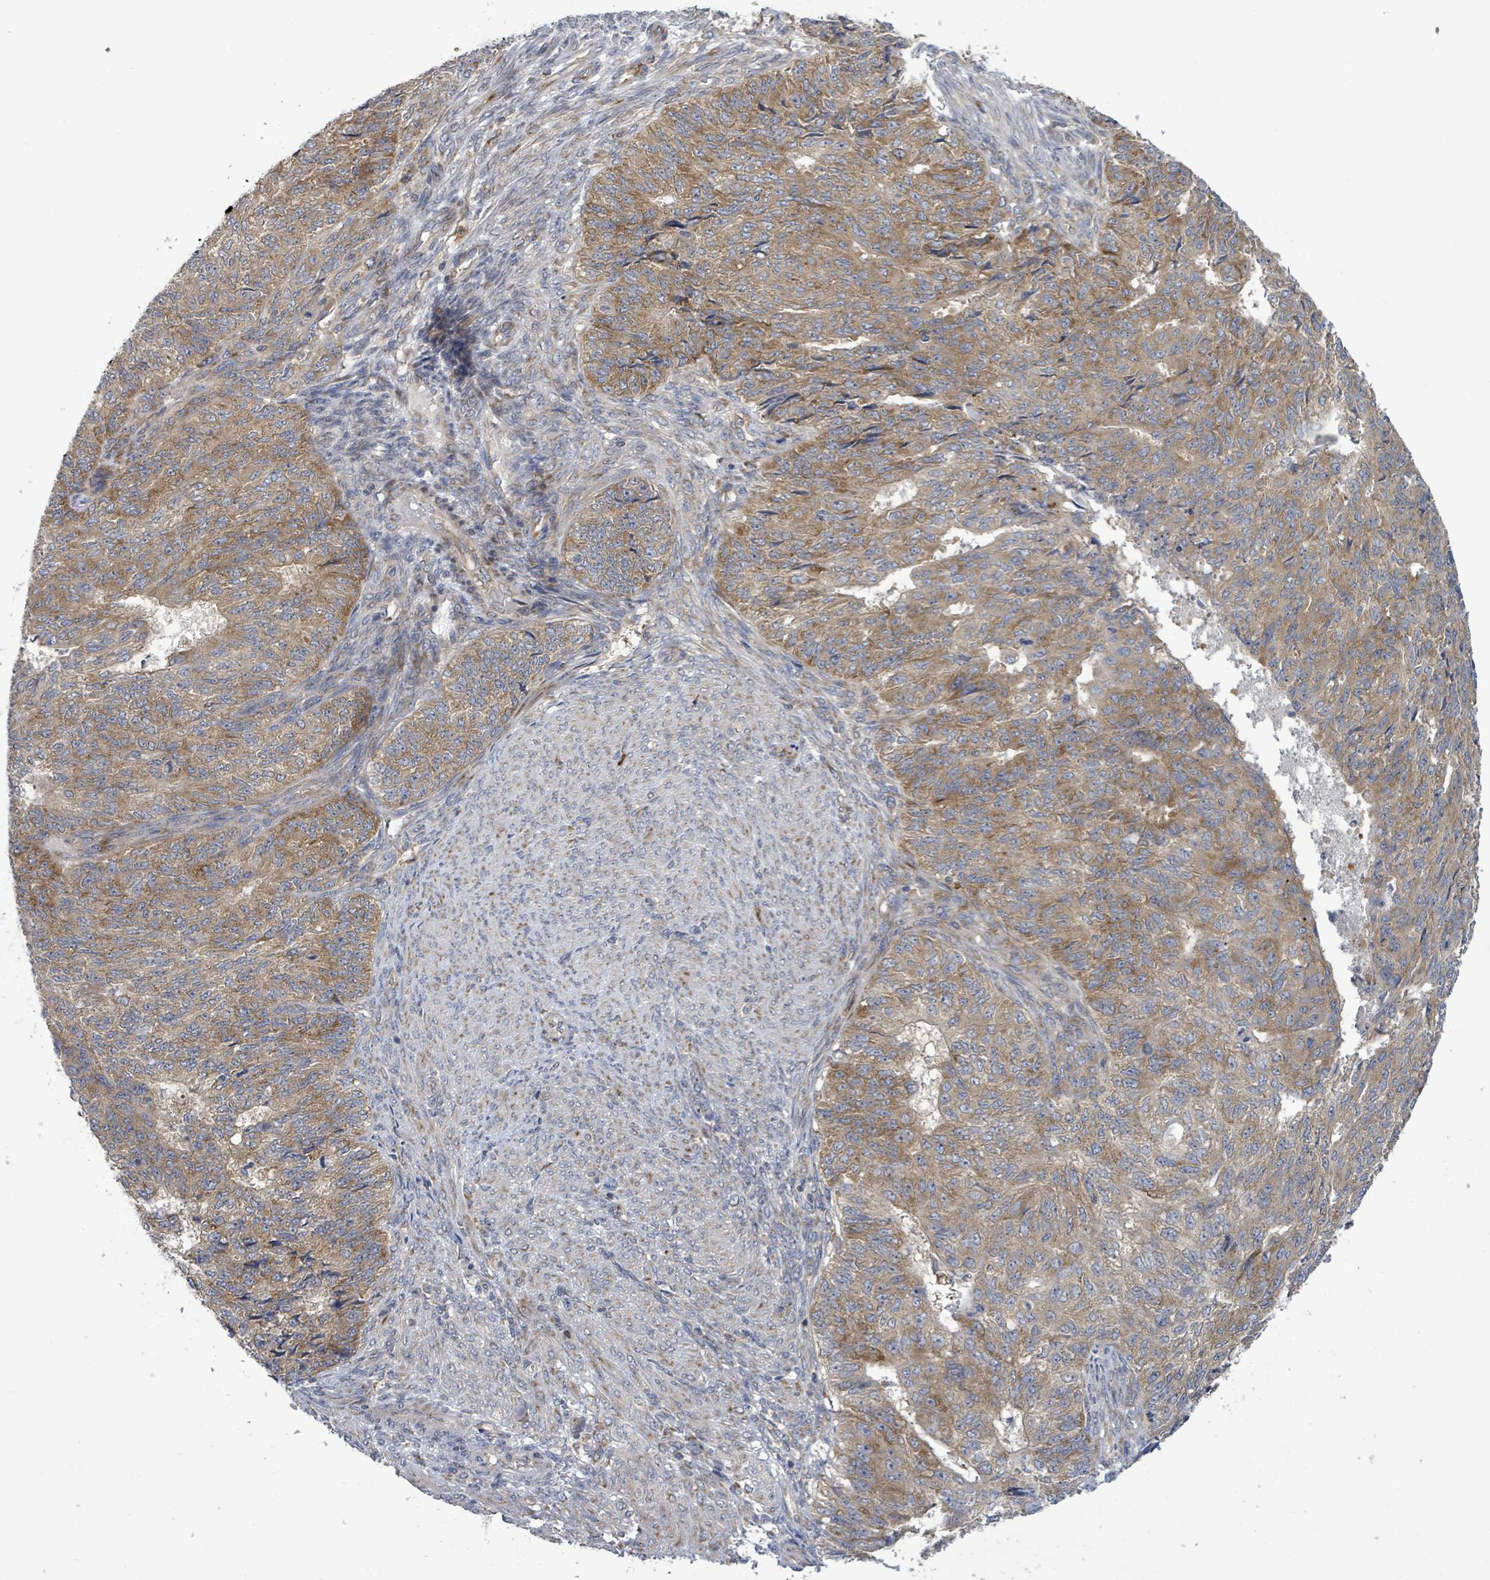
{"staining": {"intensity": "moderate", "quantity": ">75%", "location": "cytoplasmic/membranous"}, "tissue": "endometrial cancer", "cell_type": "Tumor cells", "image_type": "cancer", "snomed": [{"axis": "morphology", "description": "Adenocarcinoma, NOS"}, {"axis": "topography", "description": "Endometrium"}], "caption": "About >75% of tumor cells in endometrial adenocarcinoma show moderate cytoplasmic/membranous protein positivity as visualized by brown immunohistochemical staining.", "gene": "SERPINE3", "patient": {"sex": "female", "age": 32}}